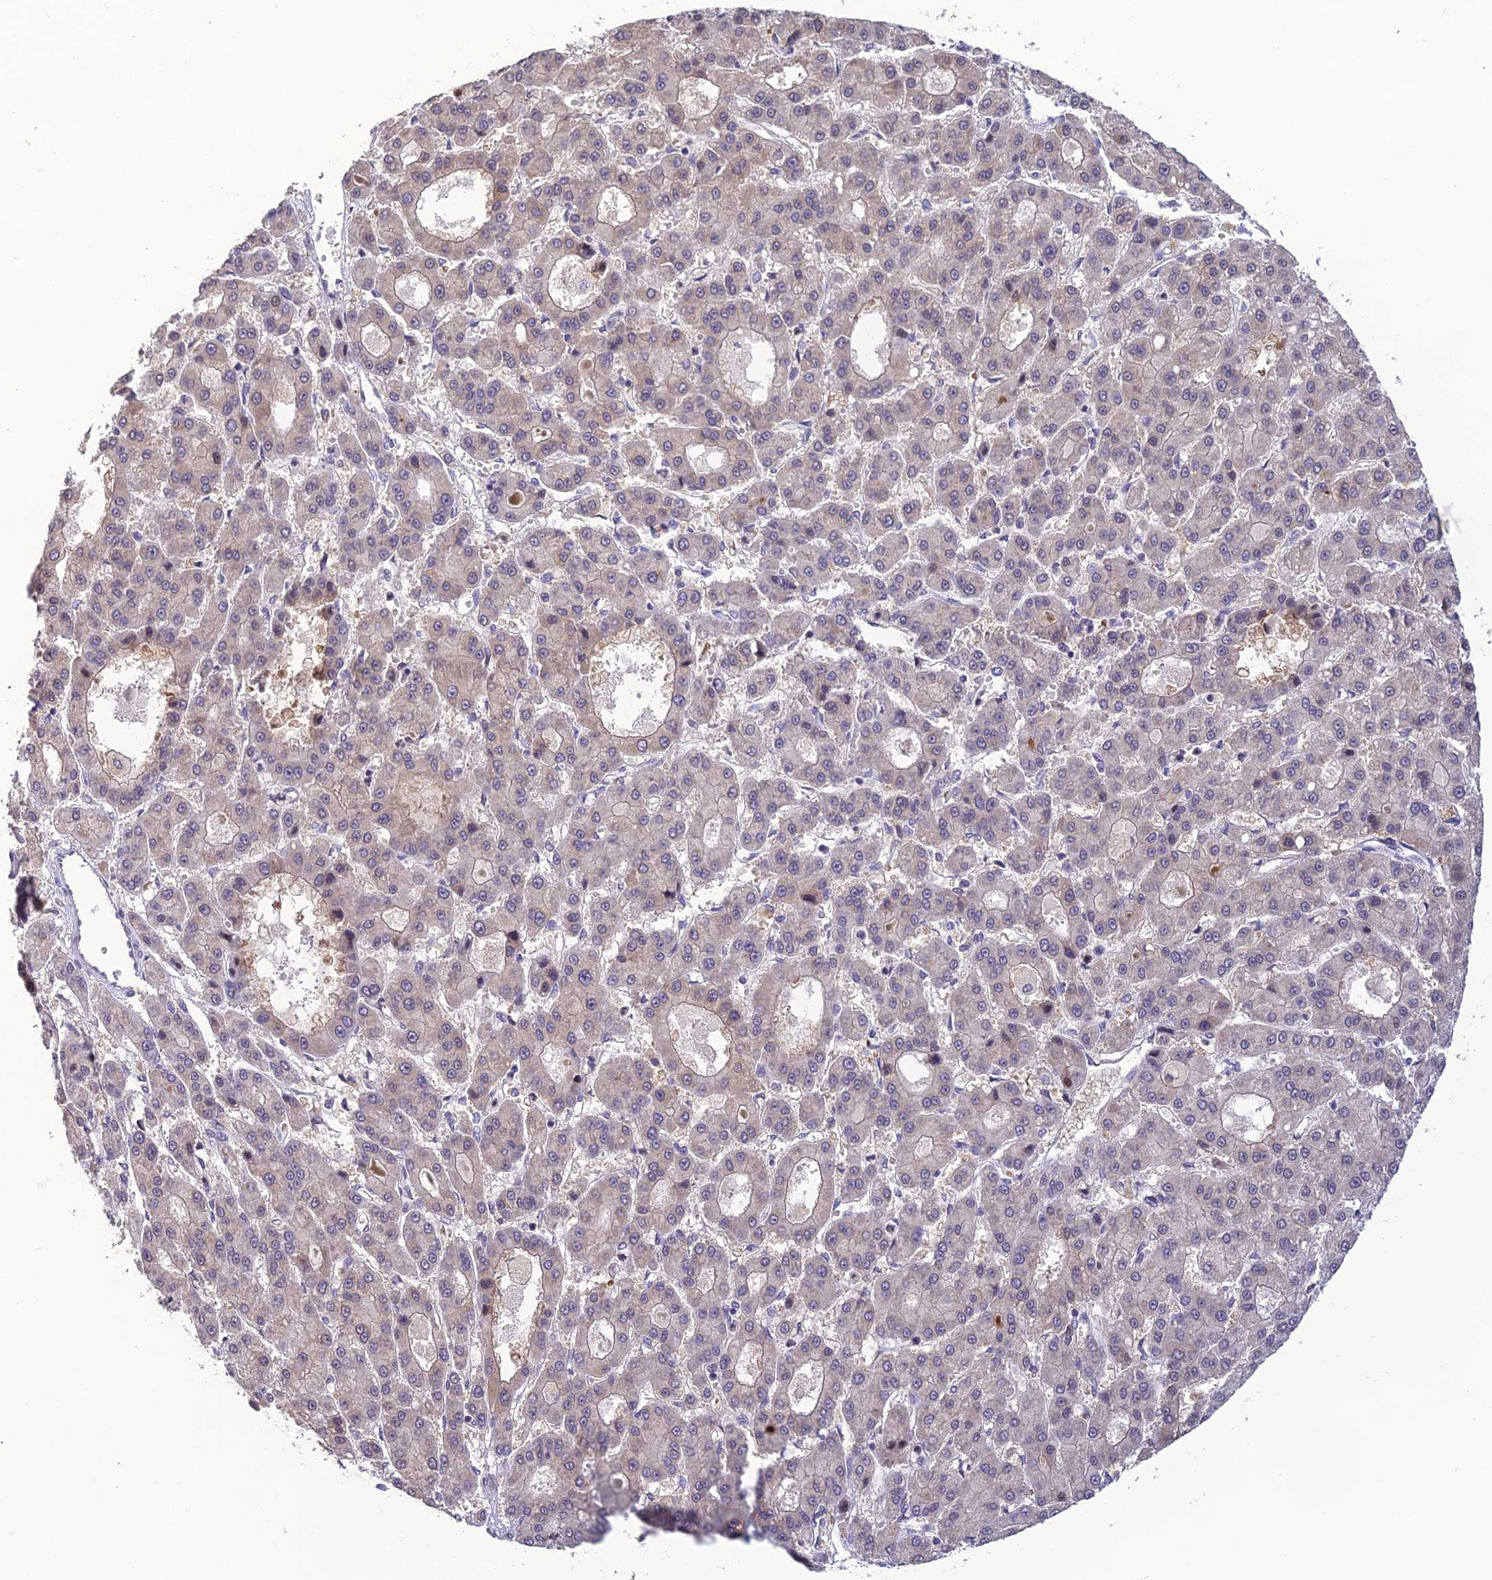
{"staining": {"intensity": "weak", "quantity": "<25%", "location": "cytoplasmic/membranous"}, "tissue": "liver cancer", "cell_type": "Tumor cells", "image_type": "cancer", "snomed": [{"axis": "morphology", "description": "Carcinoma, Hepatocellular, NOS"}, {"axis": "topography", "description": "Liver"}], "caption": "Tumor cells are negative for brown protein staining in liver cancer.", "gene": "TMEM134", "patient": {"sex": "male", "age": 70}}